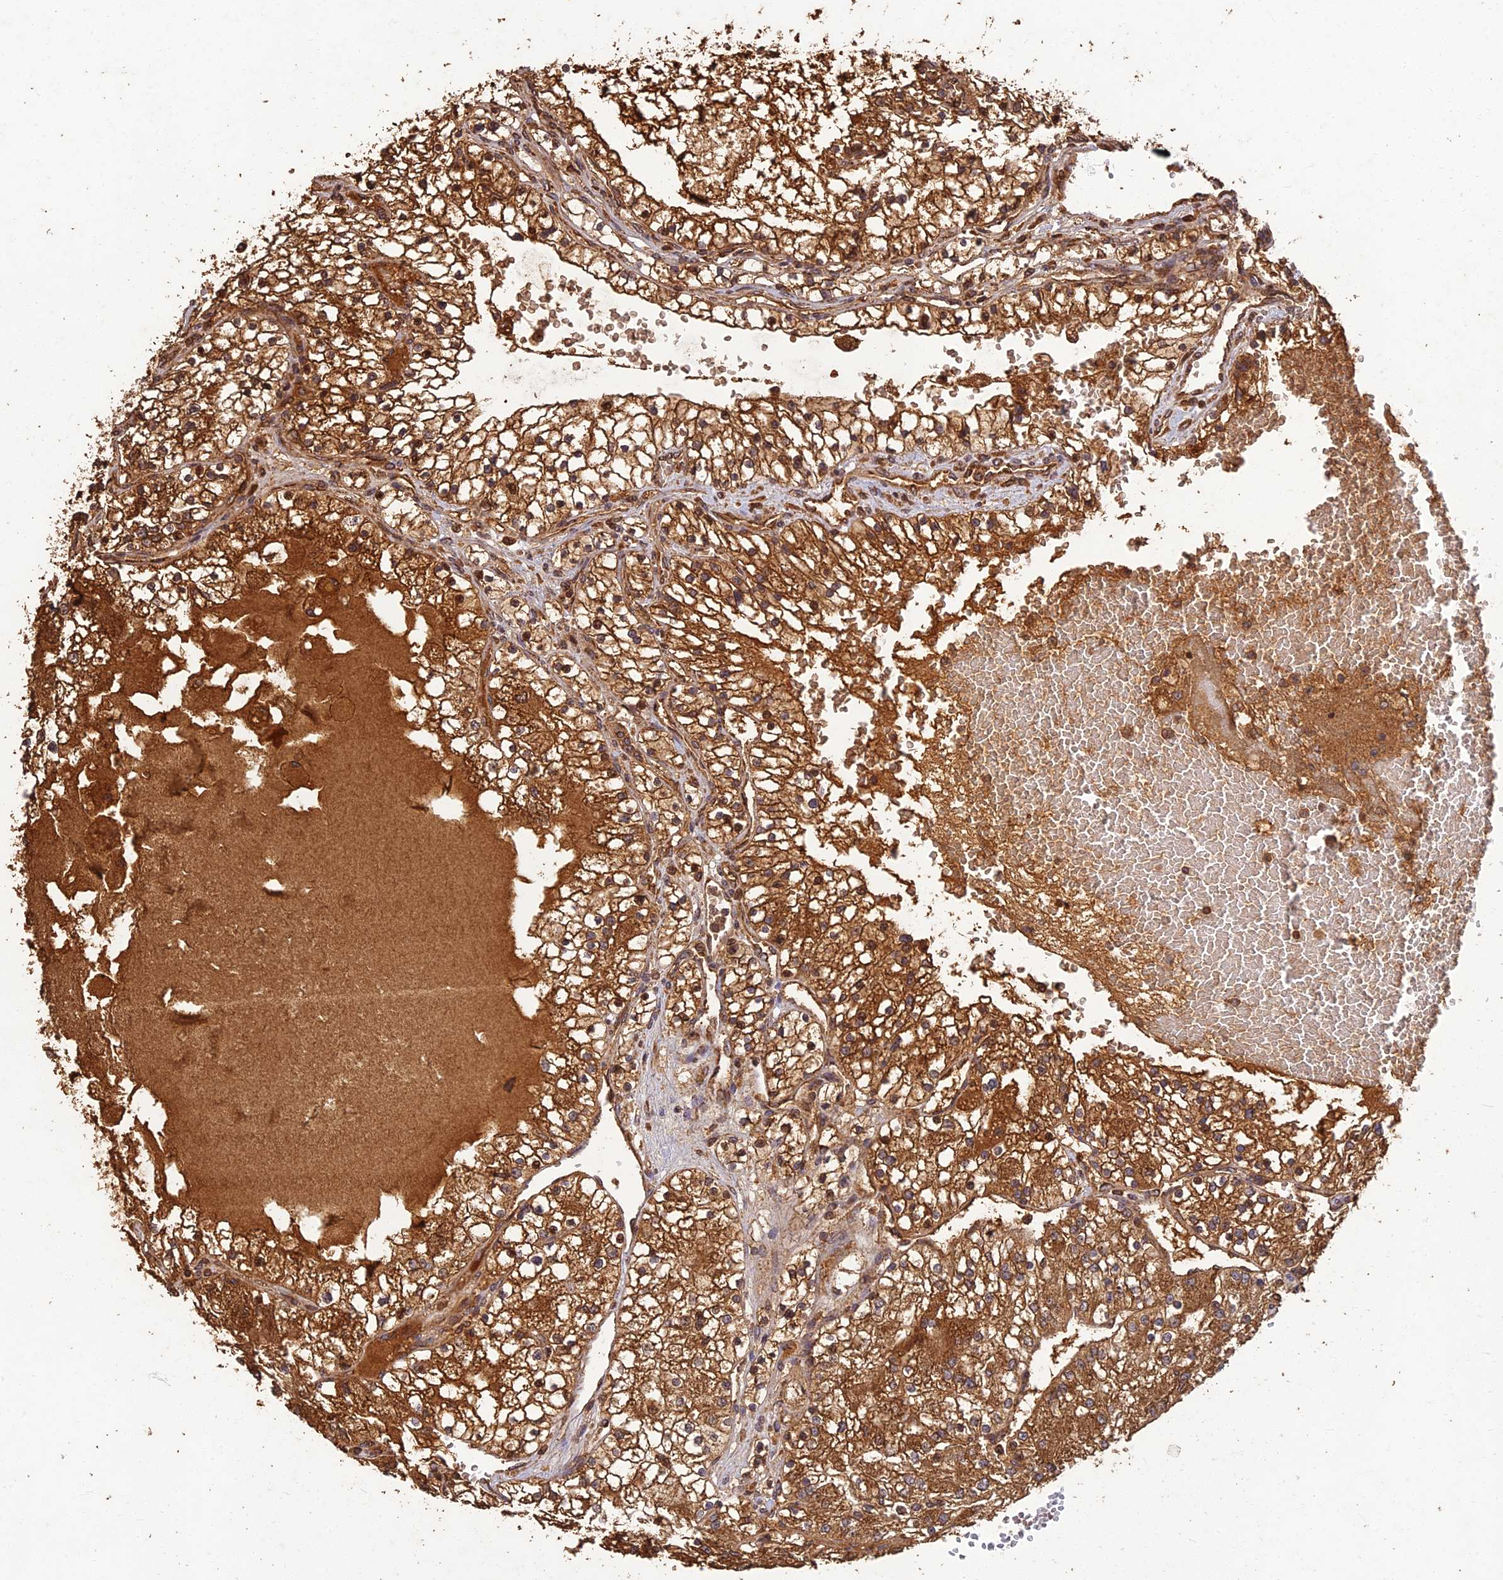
{"staining": {"intensity": "strong", "quantity": ">75%", "location": "cytoplasmic/membranous,nuclear"}, "tissue": "renal cancer", "cell_type": "Tumor cells", "image_type": "cancer", "snomed": [{"axis": "morphology", "description": "Normal tissue, NOS"}, {"axis": "morphology", "description": "Adenocarcinoma, NOS"}, {"axis": "topography", "description": "Kidney"}], "caption": "The photomicrograph displays immunohistochemical staining of renal cancer (adenocarcinoma). There is strong cytoplasmic/membranous and nuclear staining is appreciated in approximately >75% of tumor cells.", "gene": "CORO1C", "patient": {"sex": "male", "age": 68}}